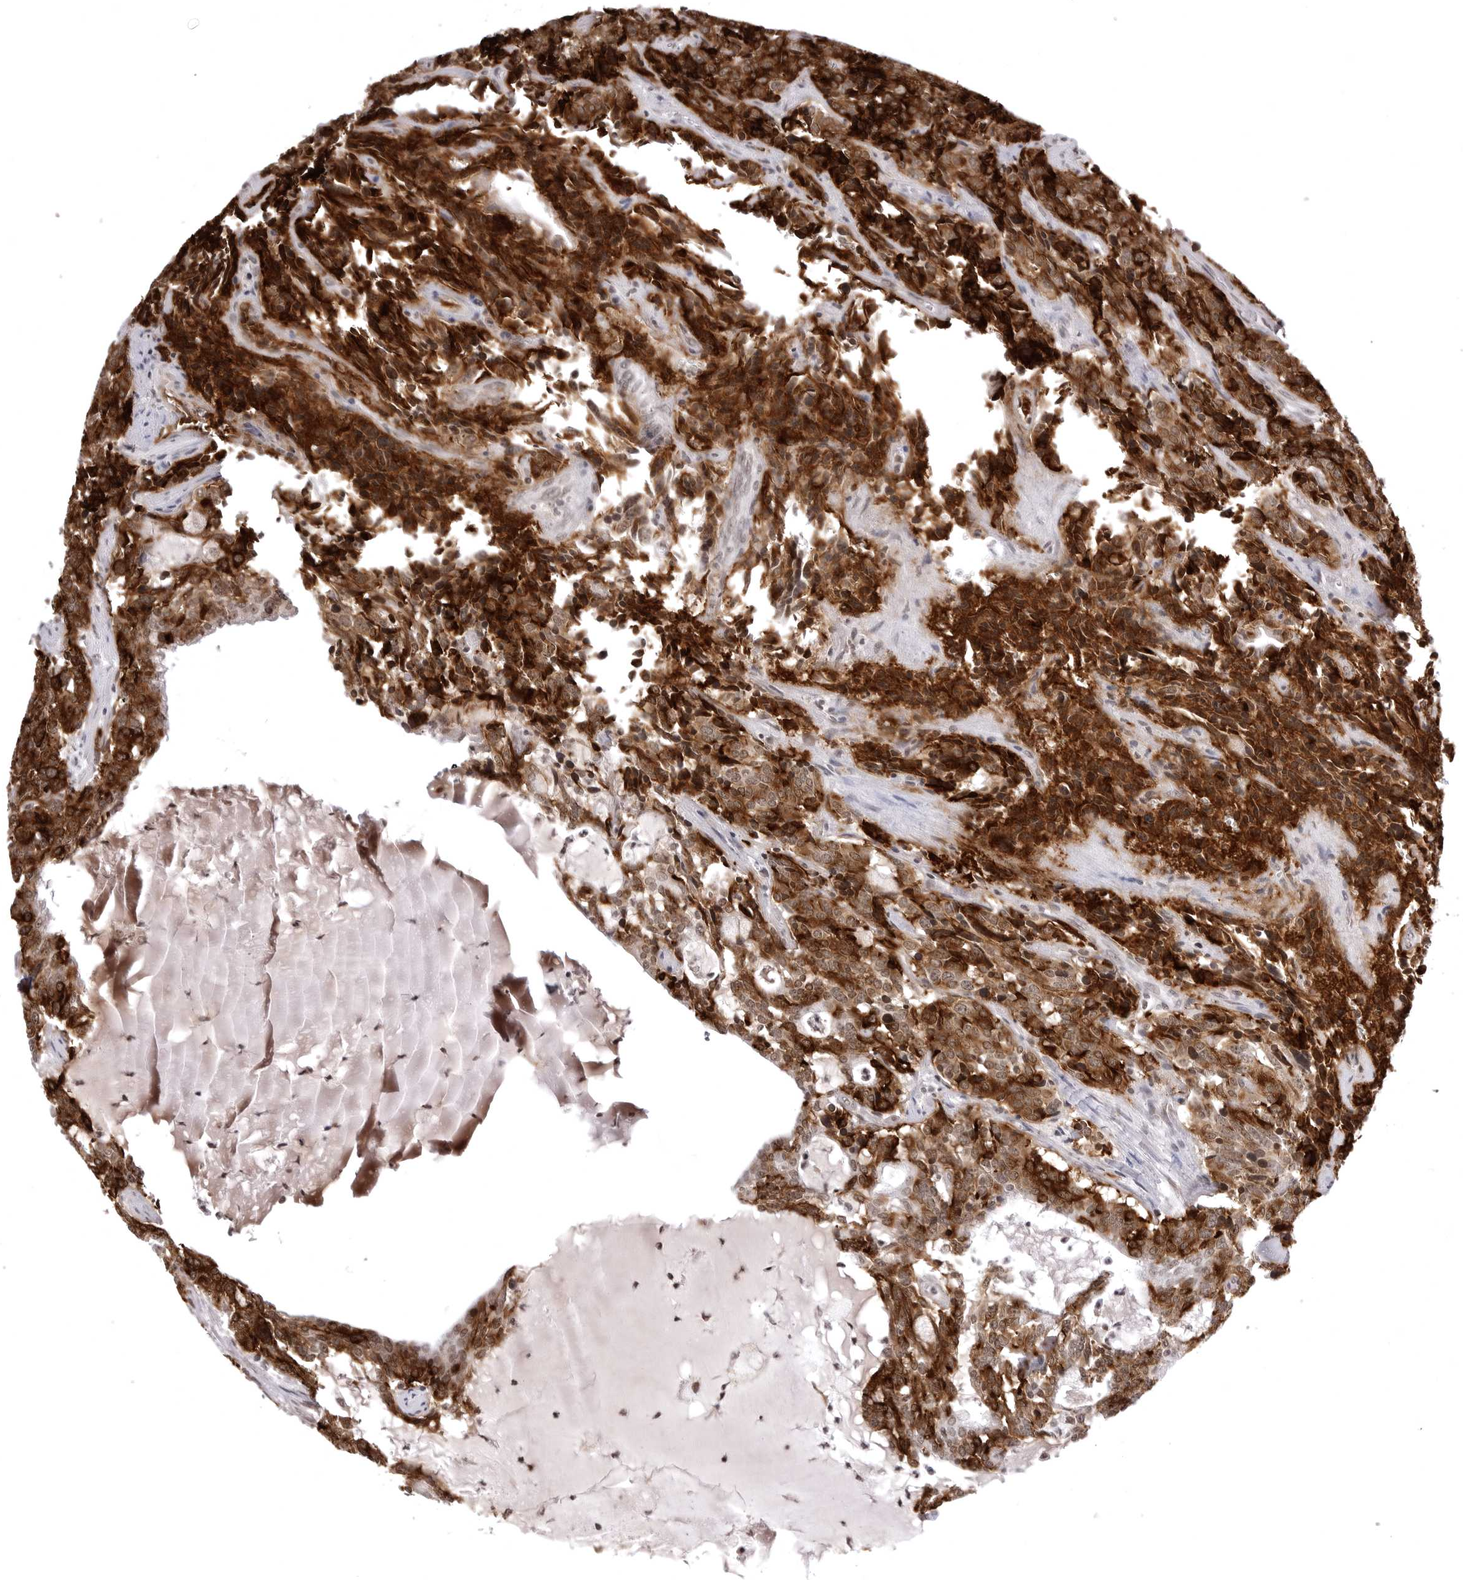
{"staining": {"intensity": "strong", "quantity": ">75%", "location": "cytoplasmic/membranous"}, "tissue": "carcinoid", "cell_type": "Tumor cells", "image_type": "cancer", "snomed": [{"axis": "morphology", "description": "Carcinoid, malignant, NOS"}, {"axis": "topography", "description": "Lung"}], "caption": "A high-resolution micrograph shows immunohistochemistry (IHC) staining of malignant carcinoid, which reveals strong cytoplasmic/membranous staining in approximately >75% of tumor cells. (brown staining indicates protein expression, while blue staining denotes nuclei).", "gene": "PHF3", "patient": {"sex": "female", "age": 46}}